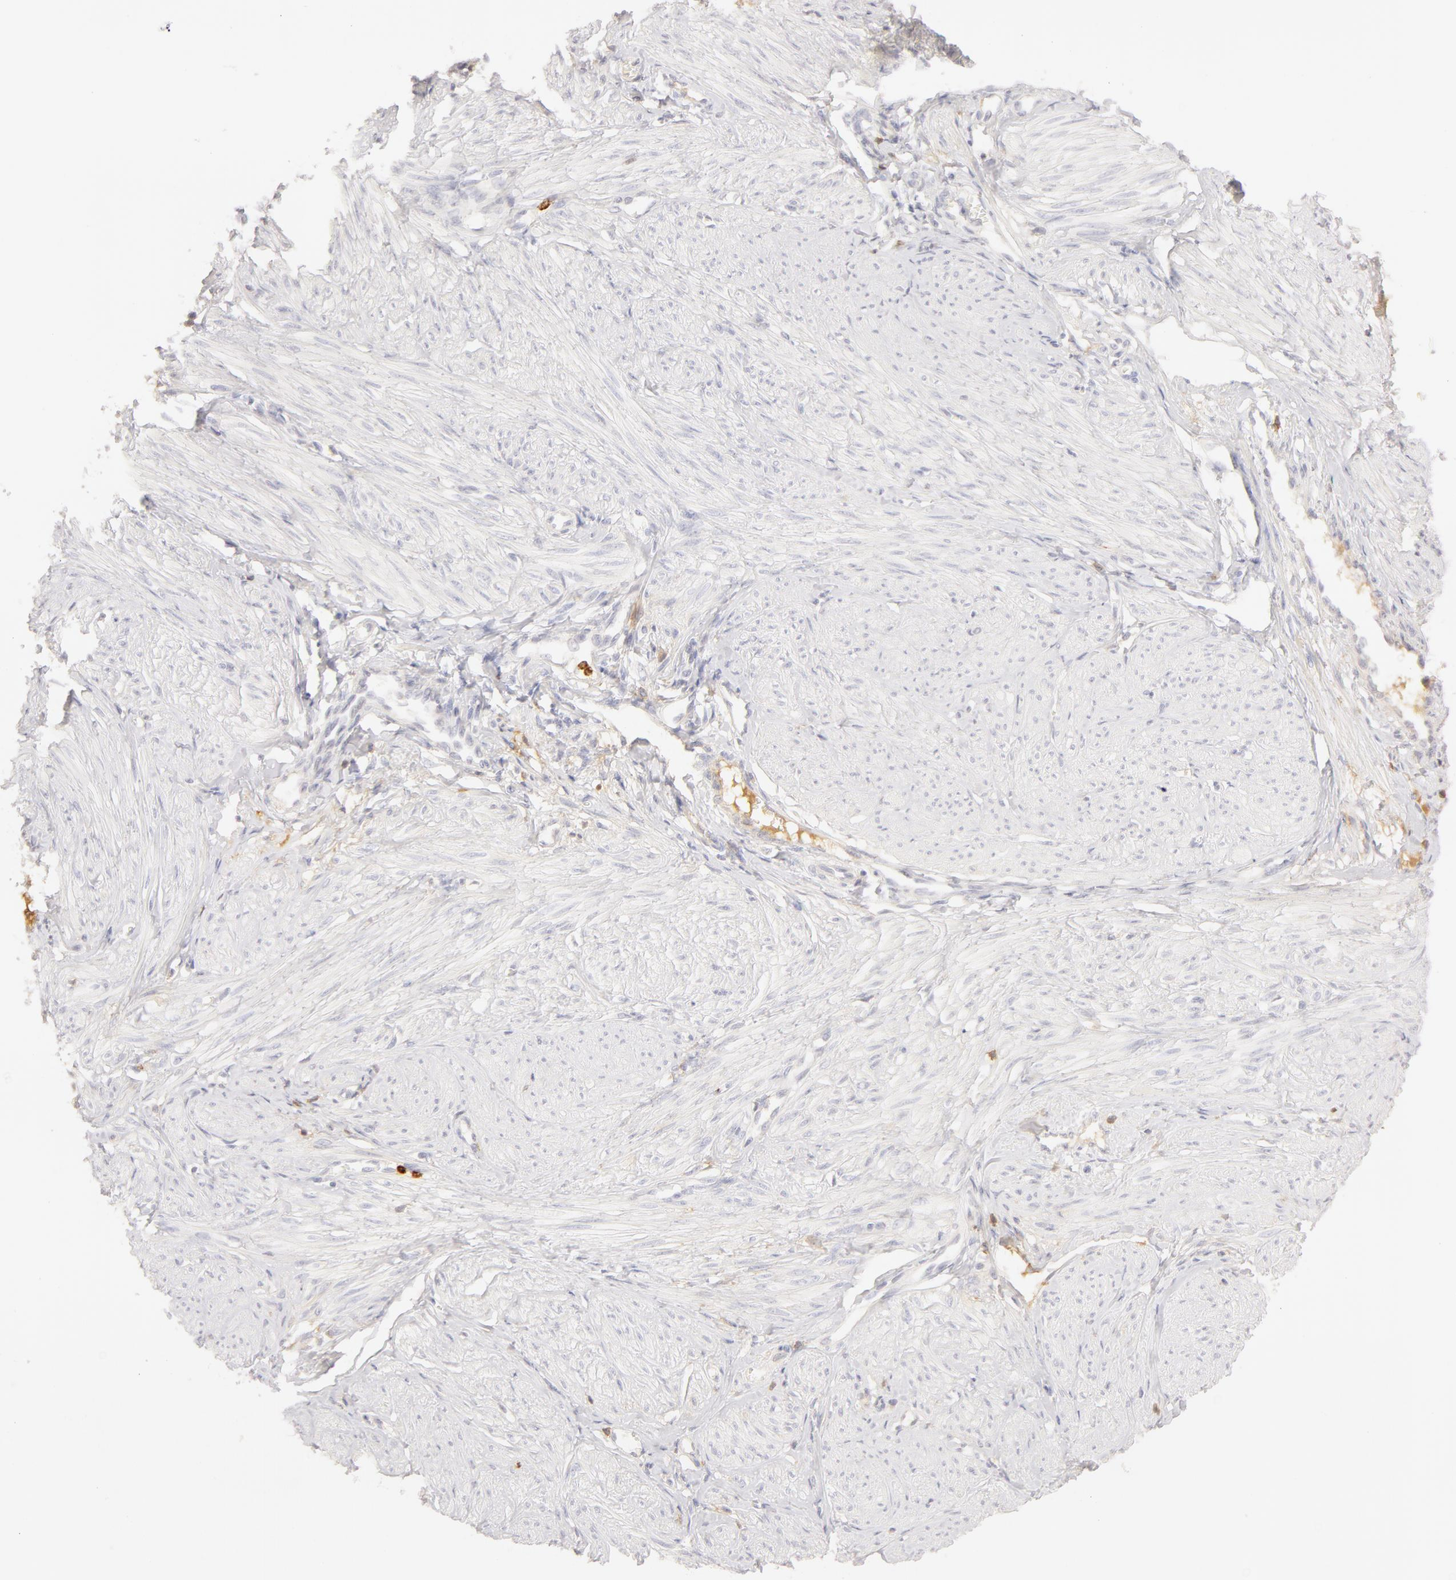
{"staining": {"intensity": "negative", "quantity": "none", "location": "none"}, "tissue": "smooth muscle", "cell_type": "Smooth muscle cells", "image_type": "normal", "snomed": [{"axis": "morphology", "description": "Normal tissue, NOS"}, {"axis": "topography", "description": "Uterus"}], "caption": "A high-resolution image shows immunohistochemistry (IHC) staining of normal smooth muscle, which exhibits no significant positivity in smooth muscle cells. (Stains: DAB (3,3'-diaminobenzidine) immunohistochemistry (IHC) with hematoxylin counter stain, Microscopy: brightfield microscopy at high magnification).", "gene": "C1R", "patient": {"sex": "female", "age": 45}}